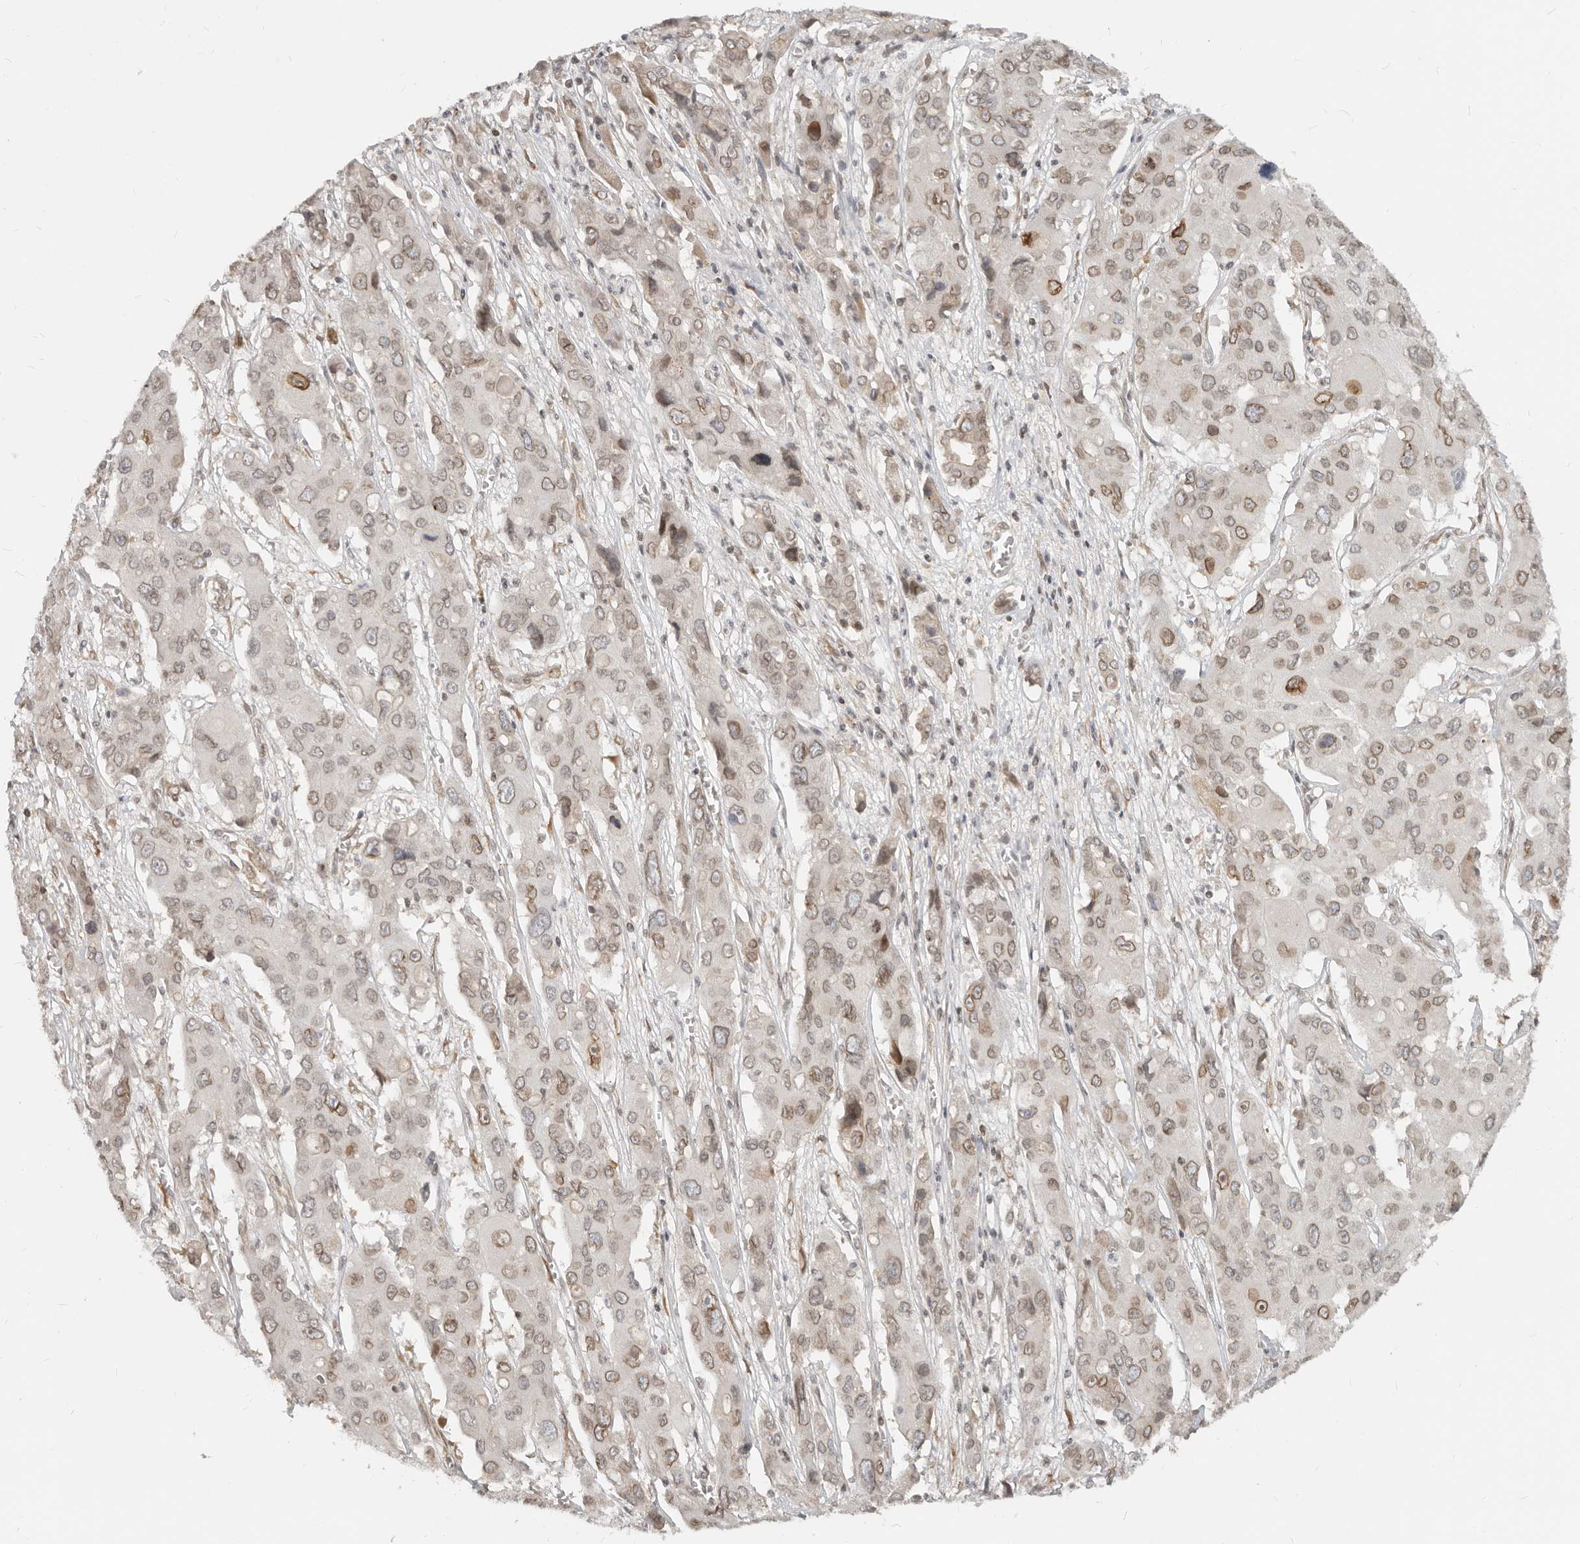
{"staining": {"intensity": "moderate", "quantity": "25%-75%", "location": "cytoplasmic/membranous,nuclear"}, "tissue": "liver cancer", "cell_type": "Tumor cells", "image_type": "cancer", "snomed": [{"axis": "morphology", "description": "Cholangiocarcinoma"}, {"axis": "topography", "description": "Liver"}], "caption": "This is a micrograph of immunohistochemistry staining of liver cholangiocarcinoma, which shows moderate positivity in the cytoplasmic/membranous and nuclear of tumor cells.", "gene": "NUP153", "patient": {"sex": "male", "age": 67}}